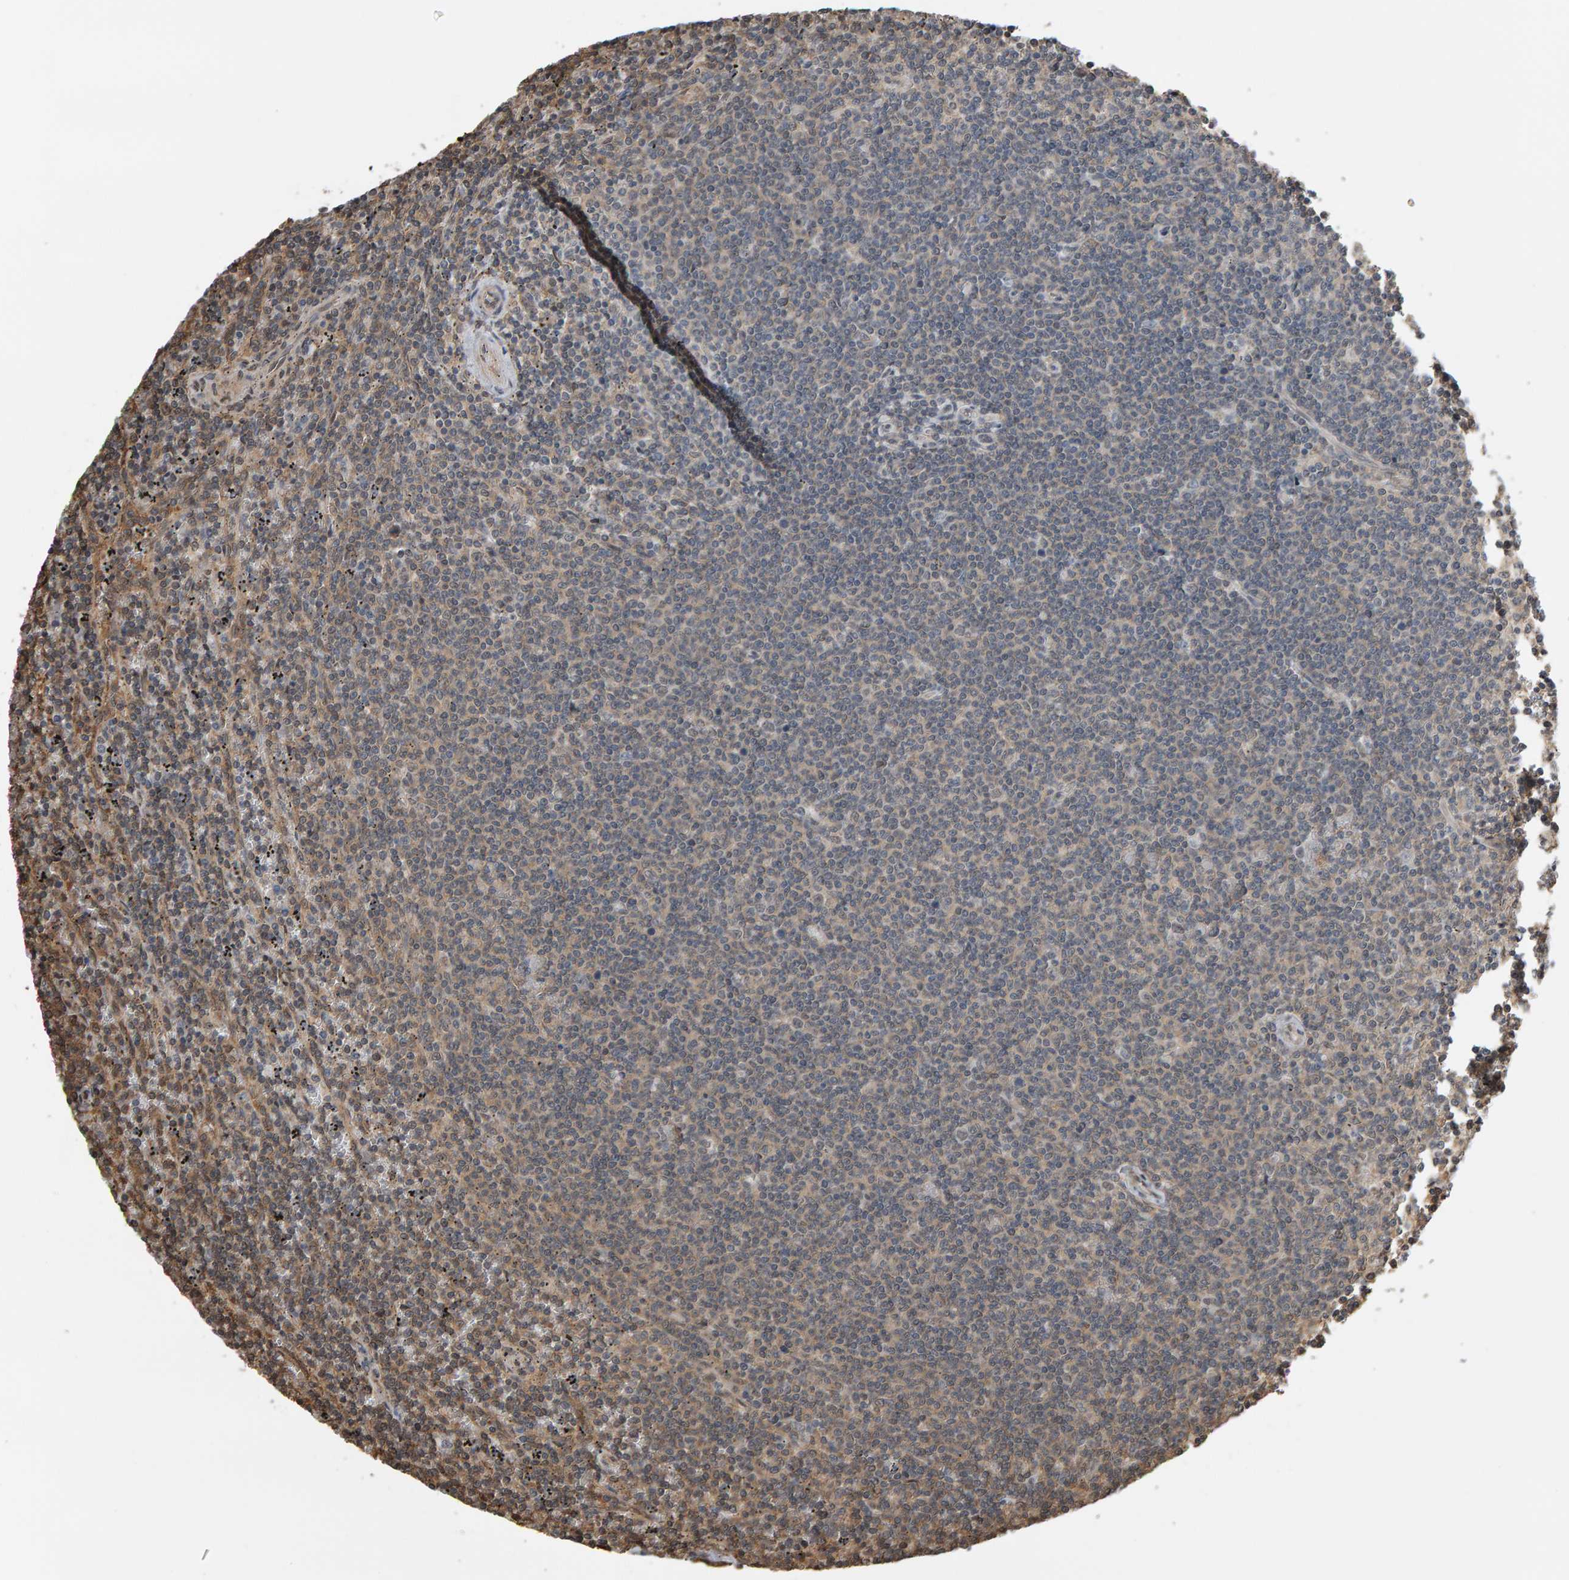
{"staining": {"intensity": "weak", "quantity": "<25%", "location": "cytoplasmic/membranous"}, "tissue": "lymphoma", "cell_type": "Tumor cells", "image_type": "cancer", "snomed": [{"axis": "morphology", "description": "Malignant lymphoma, non-Hodgkin's type, Low grade"}, {"axis": "topography", "description": "Spleen"}], "caption": "A high-resolution histopathology image shows IHC staining of malignant lymphoma, non-Hodgkin's type (low-grade), which exhibits no significant expression in tumor cells.", "gene": "COASY", "patient": {"sex": "female", "age": 50}}